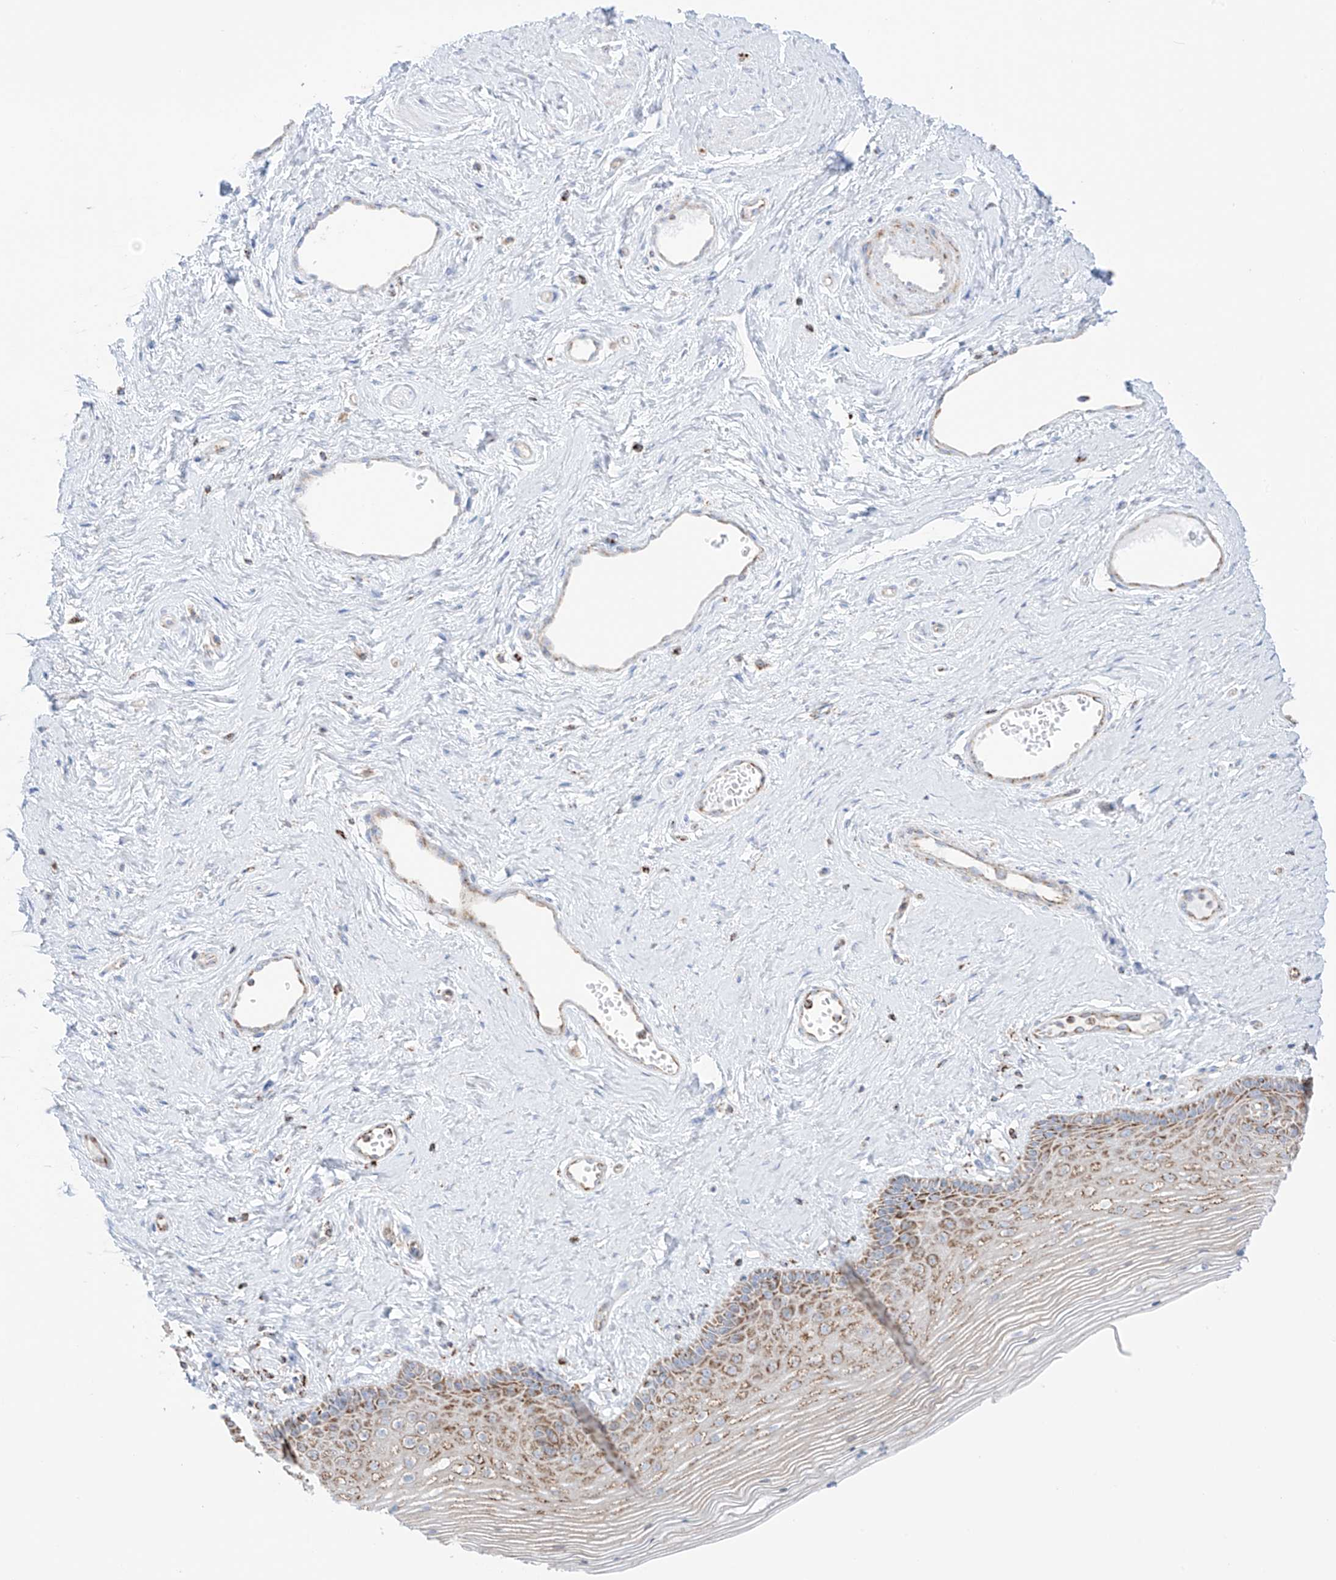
{"staining": {"intensity": "moderate", "quantity": ">75%", "location": "cytoplasmic/membranous"}, "tissue": "vagina", "cell_type": "Squamous epithelial cells", "image_type": "normal", "snomed": [{"axis": "morphology", "description": "Normal tissue, NOS"}, {"axis": "topography", "description": "Vagina"}], "caption": "High-magnification brightfield microscopy of benign vagina stained with DAB (brown) and counterstained with hematoxylin (blue). squamous epithelial cells exhibit moderate cytoplasmic/membranous expression is appreciated in about>75% of cells.", "gene": "XKR3", "patient": {"sex": "female", "age": 46}}